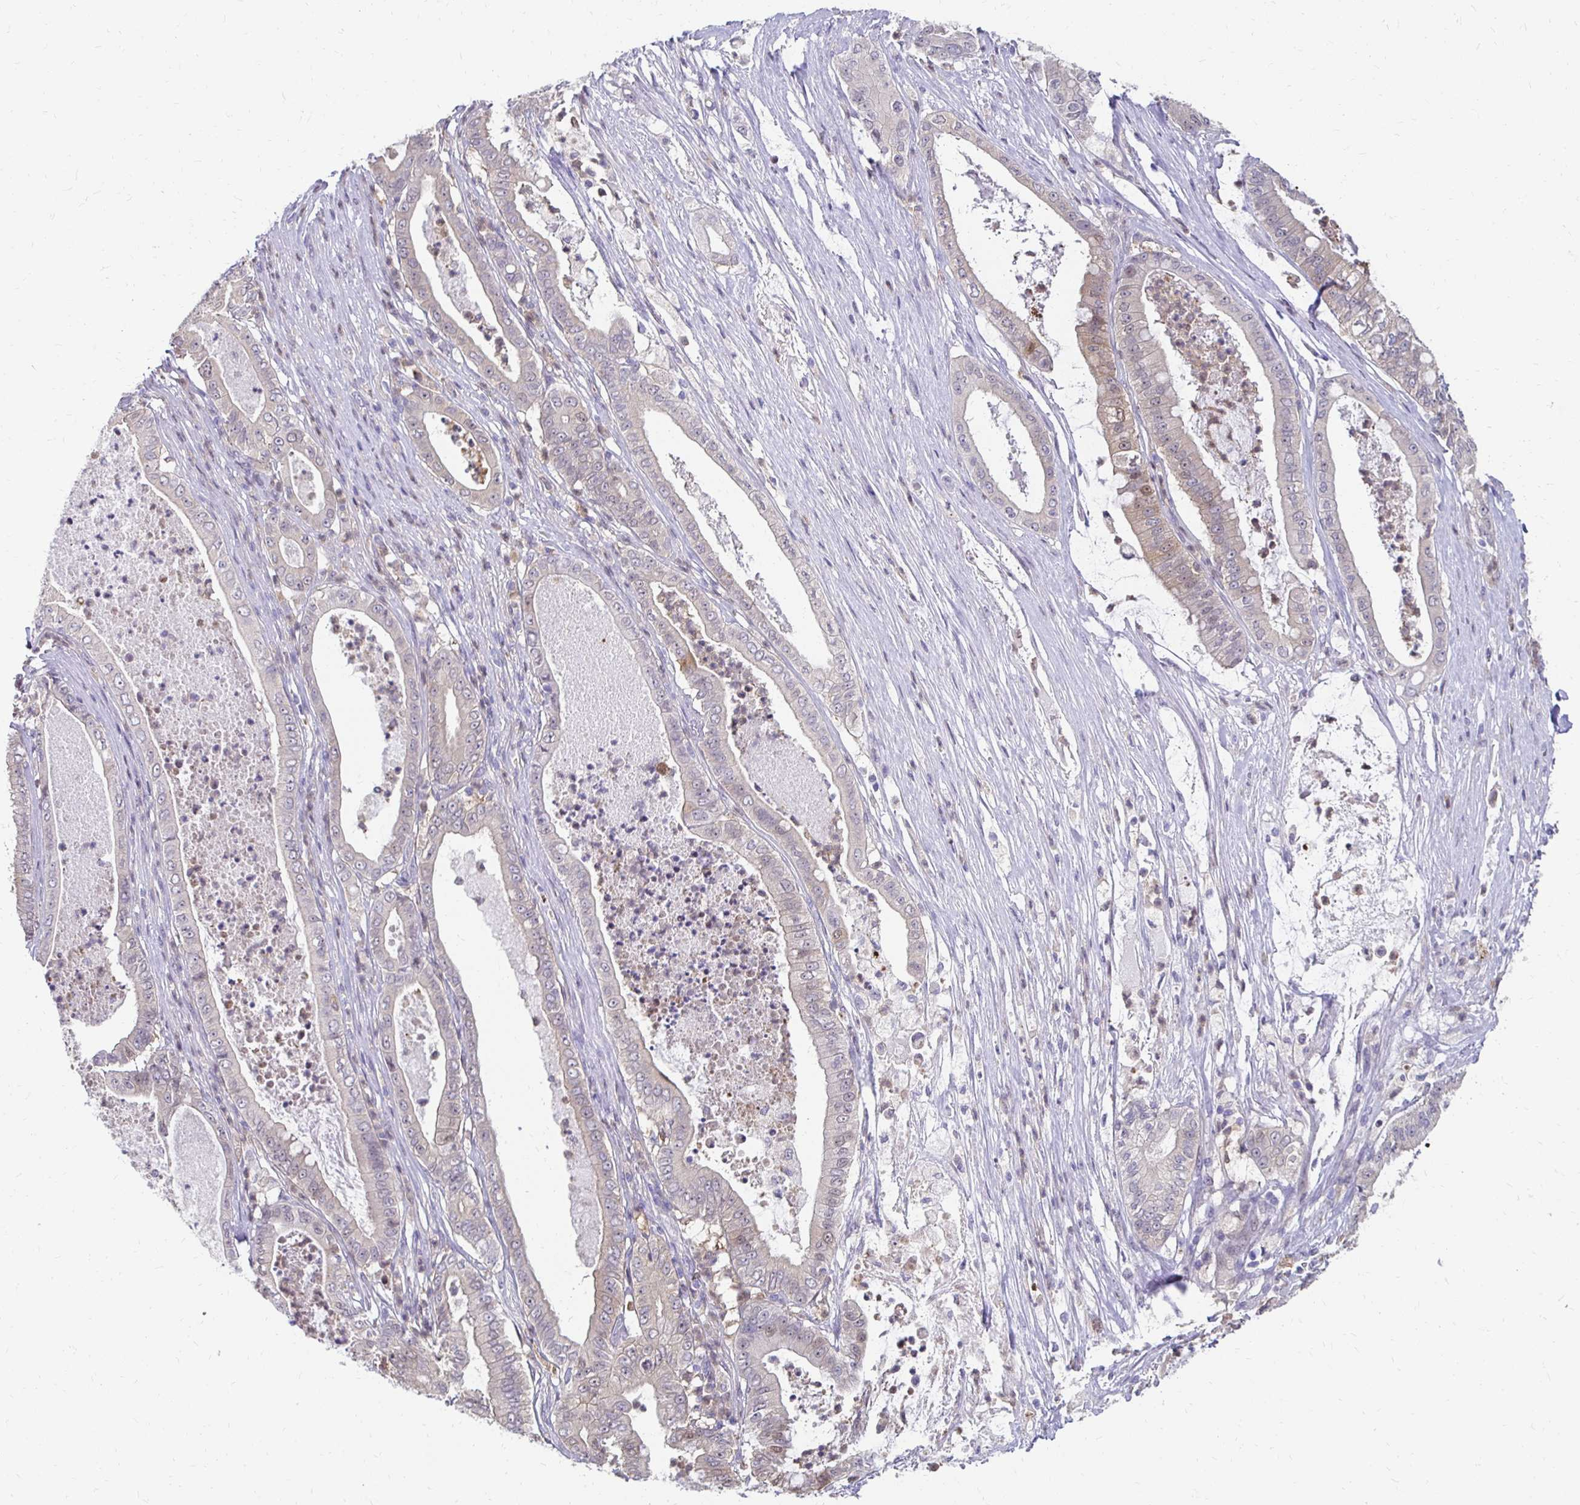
{"staining": {"intensity": "weak", "quantity": "<25%", "location": "cytoplasmic/membranous"}, "tissue": "pancreatic cancer", "cell_type": "Tumor cells", "image_type": "cancer", "snomed": [{"axis": "morphology", "description": "Adenocarcinoma, NOS"}, {"axis": "topography", "description": "Pancreas"}], "caption": "IHC photomicrograph of human pancreatic cancer (adenocarcinoma) stained for a protein (brown), which demonstrates no expression in tumor cells.", "gene": "PADI2", "patient": {"sex": "male", "age": 71}}